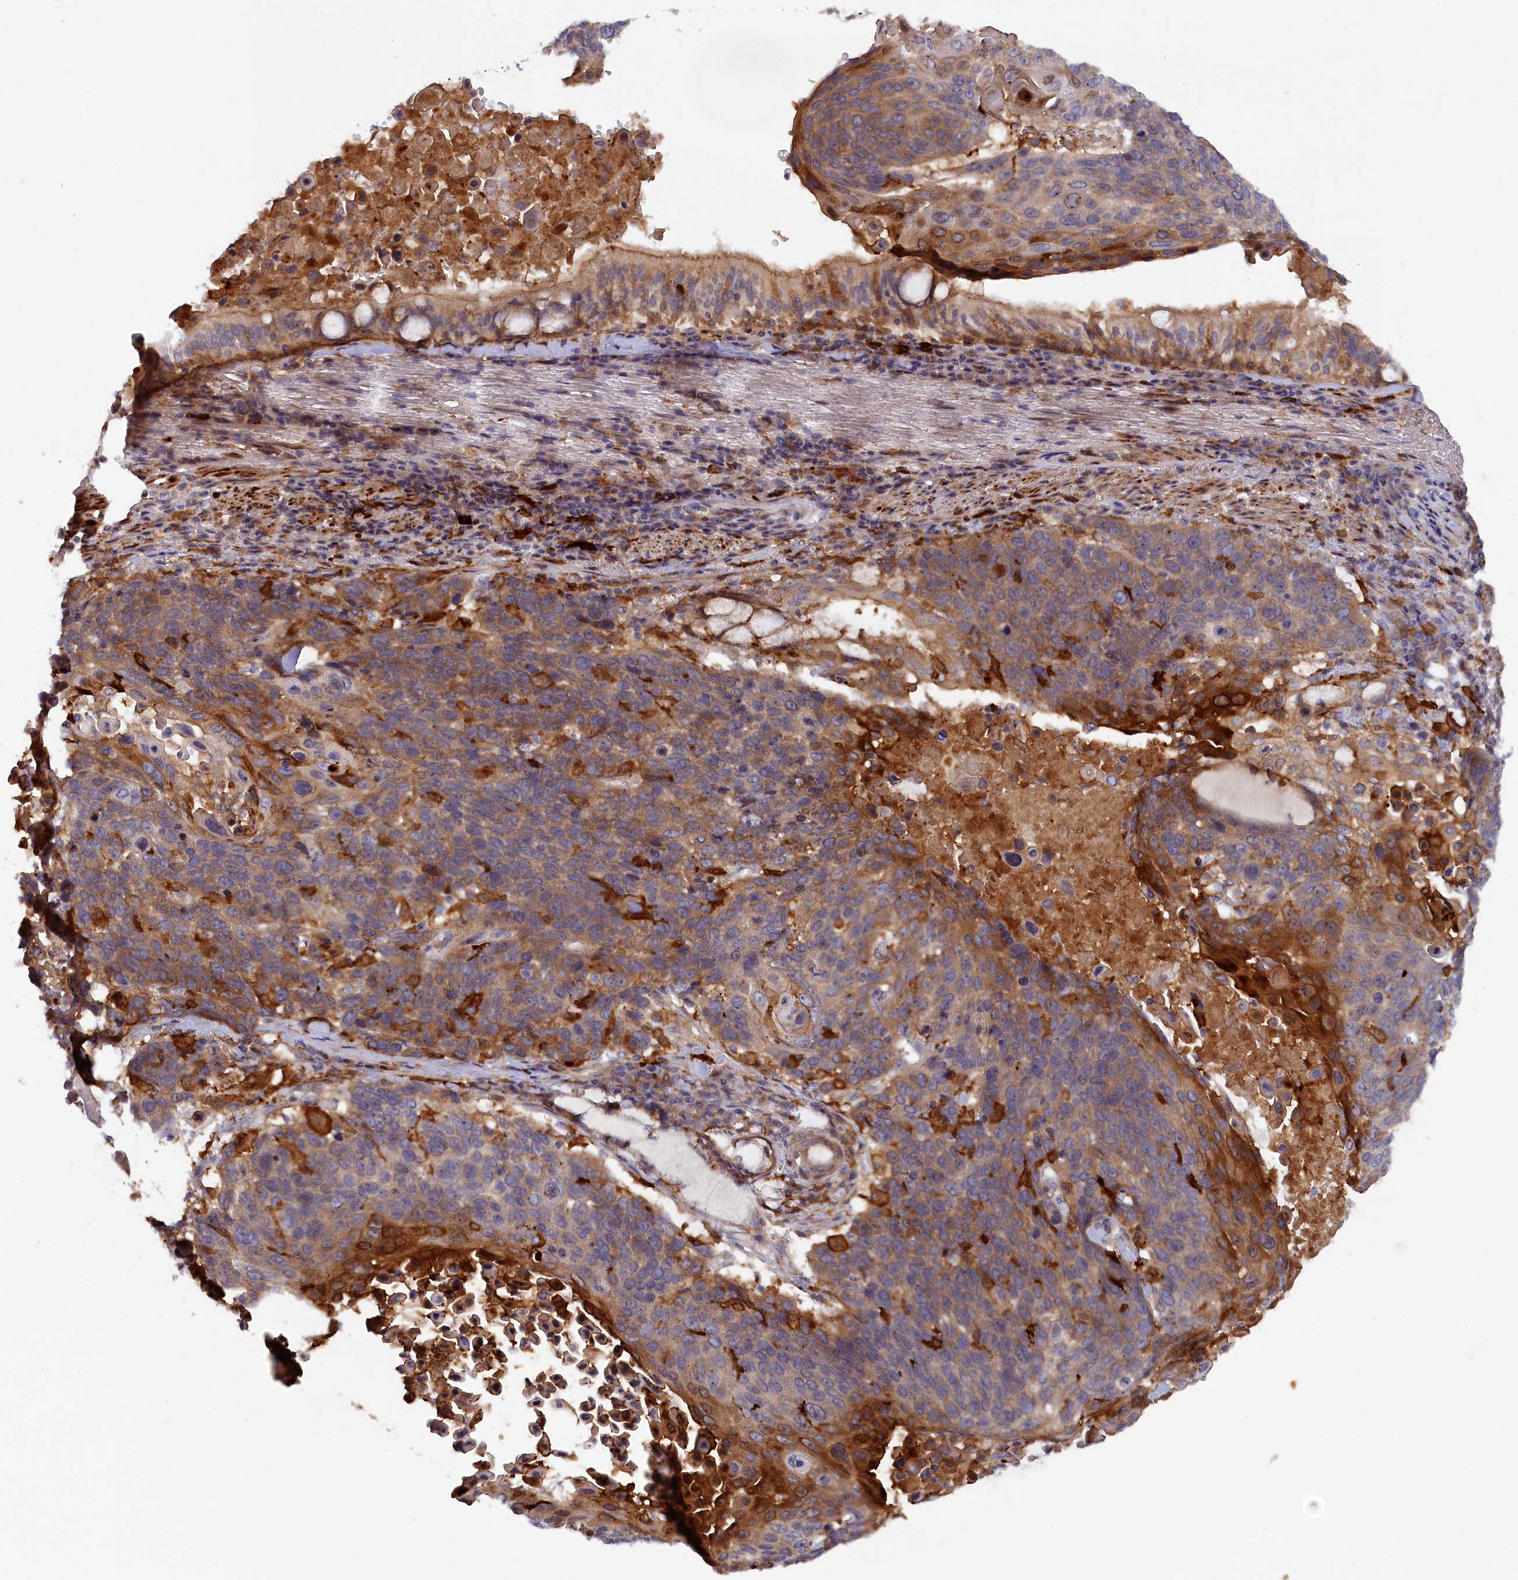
{"staining": {"intensity": "moderate", "quantity": "25%-75%", "location": "cytoplasmic/membranous"}, "tissue": "lung cancer", "cell_type": "Tumor cells", "image_type": "cancer", "snomed": [{"axis": "morphology", "description": "Squamous cell carcinoma, NOS"}, {"axis": "topography", "description": "Lung"}], "caption": "A histopathology image of lung squamous cell carcinoma stained for a protein exhibits moderate cytoplasmic/membranous brown staining in tumor cells.", "gene": "FERMT1", "patient": {"sex": "male", "age": 66}}